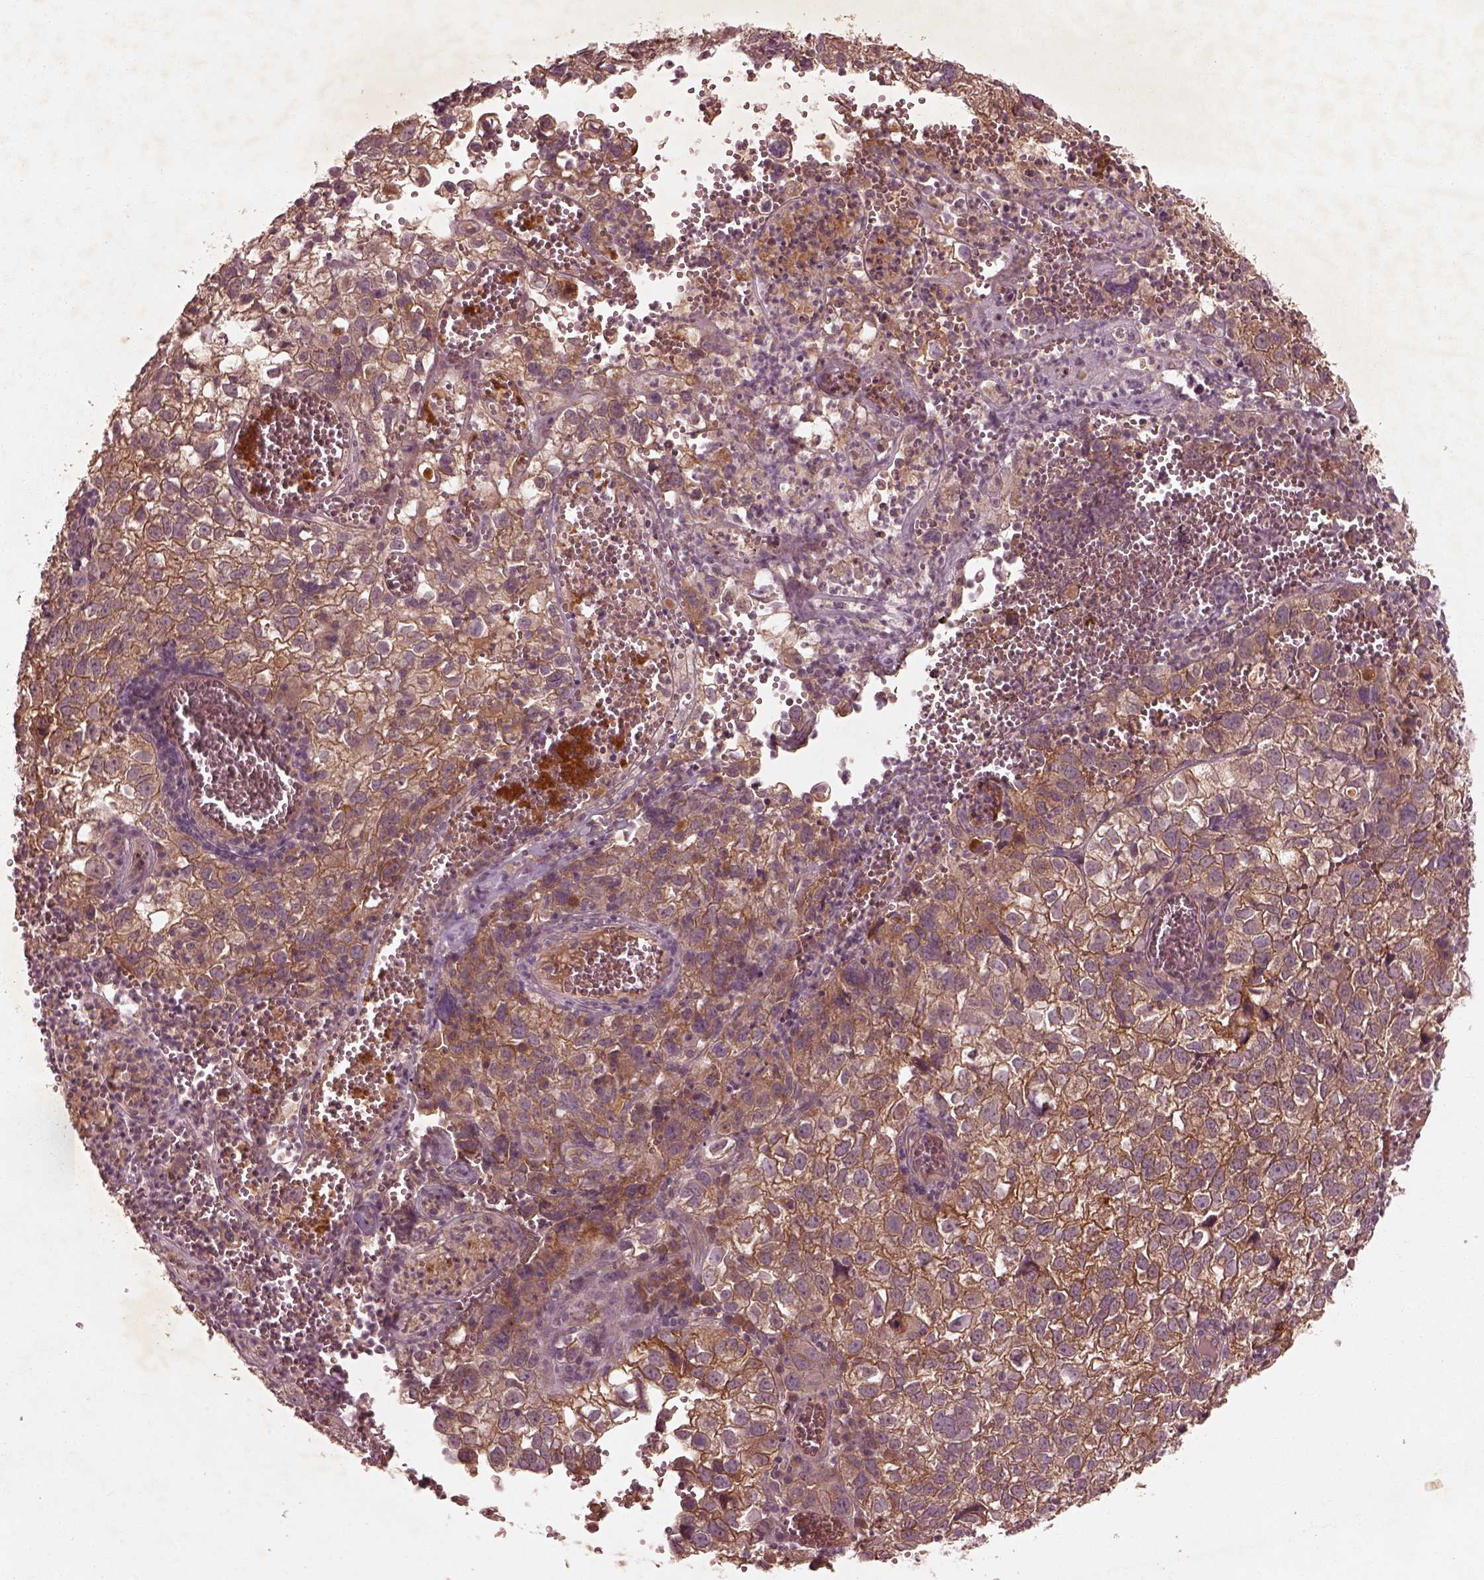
{"staining": {"intensity": "moderate", "quantity": ">75%", "location": "cytoplasmic/membranous"}, "tissue": "cervical cancer", "cell_type": "Tumor cells", "image_type": "cancer", "snomed": [{"axis": "morphology", "description": "Squamous cell carcinoma, NOS"}, {"axis": "topography", "description": "Cervix"}], "caption": "Immunohistochemical staining of human cervical squamous cell carcinoma demonstrates moderate cytoplasmic/membranous protein positivity in about >75% of tumor cells. (DAB IHC, brown staining for protein, blue staining for nuclei).", "gene": "FAM234A", "patient": {"sex": "female", "age": 55}}